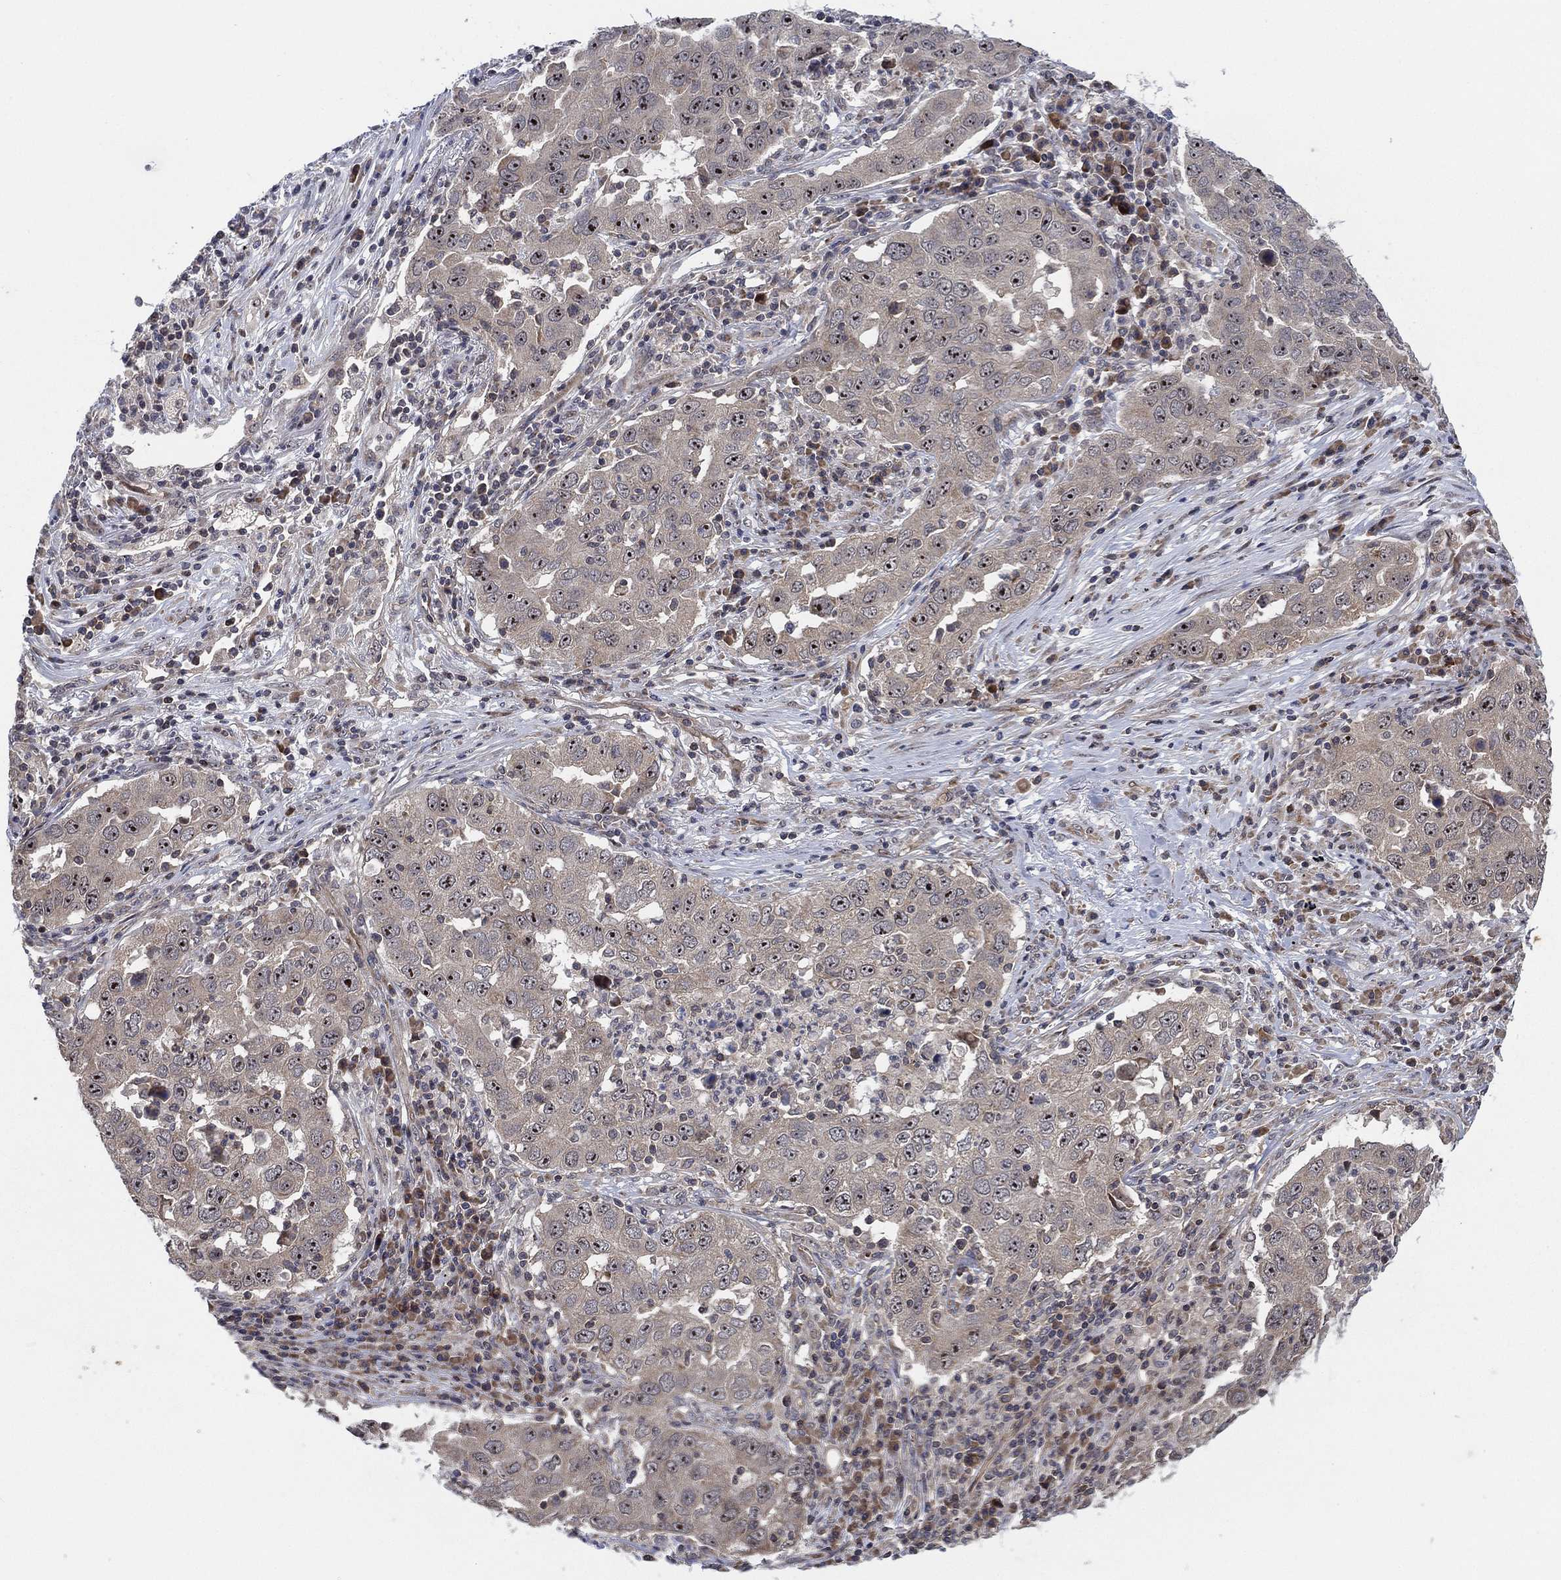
{"staining": {"intensity": "weak", "quantity": "<25%", "location": "nuclear"}, "tissue": "lung cancer", "cell_type": "Tumor cells", "image_type": "cancer", "snomed": [{"axis": "morphology", "description": "Adenocarcinoma, NOS"}, {"axis": "topography", "description": "Lung"}], "caption": "Lung cancer was stained to show a protein in brown. There is no significant expression in tumor cells. (Stains: DAB (3,3'-diaminobenzidine) immunohistochemistry with hematoxylin counter stain, Microscopy: brightfield microscopy at high magnification).", "gene": "TMCO1", "patient": {"sex": "male", "age": 73}}